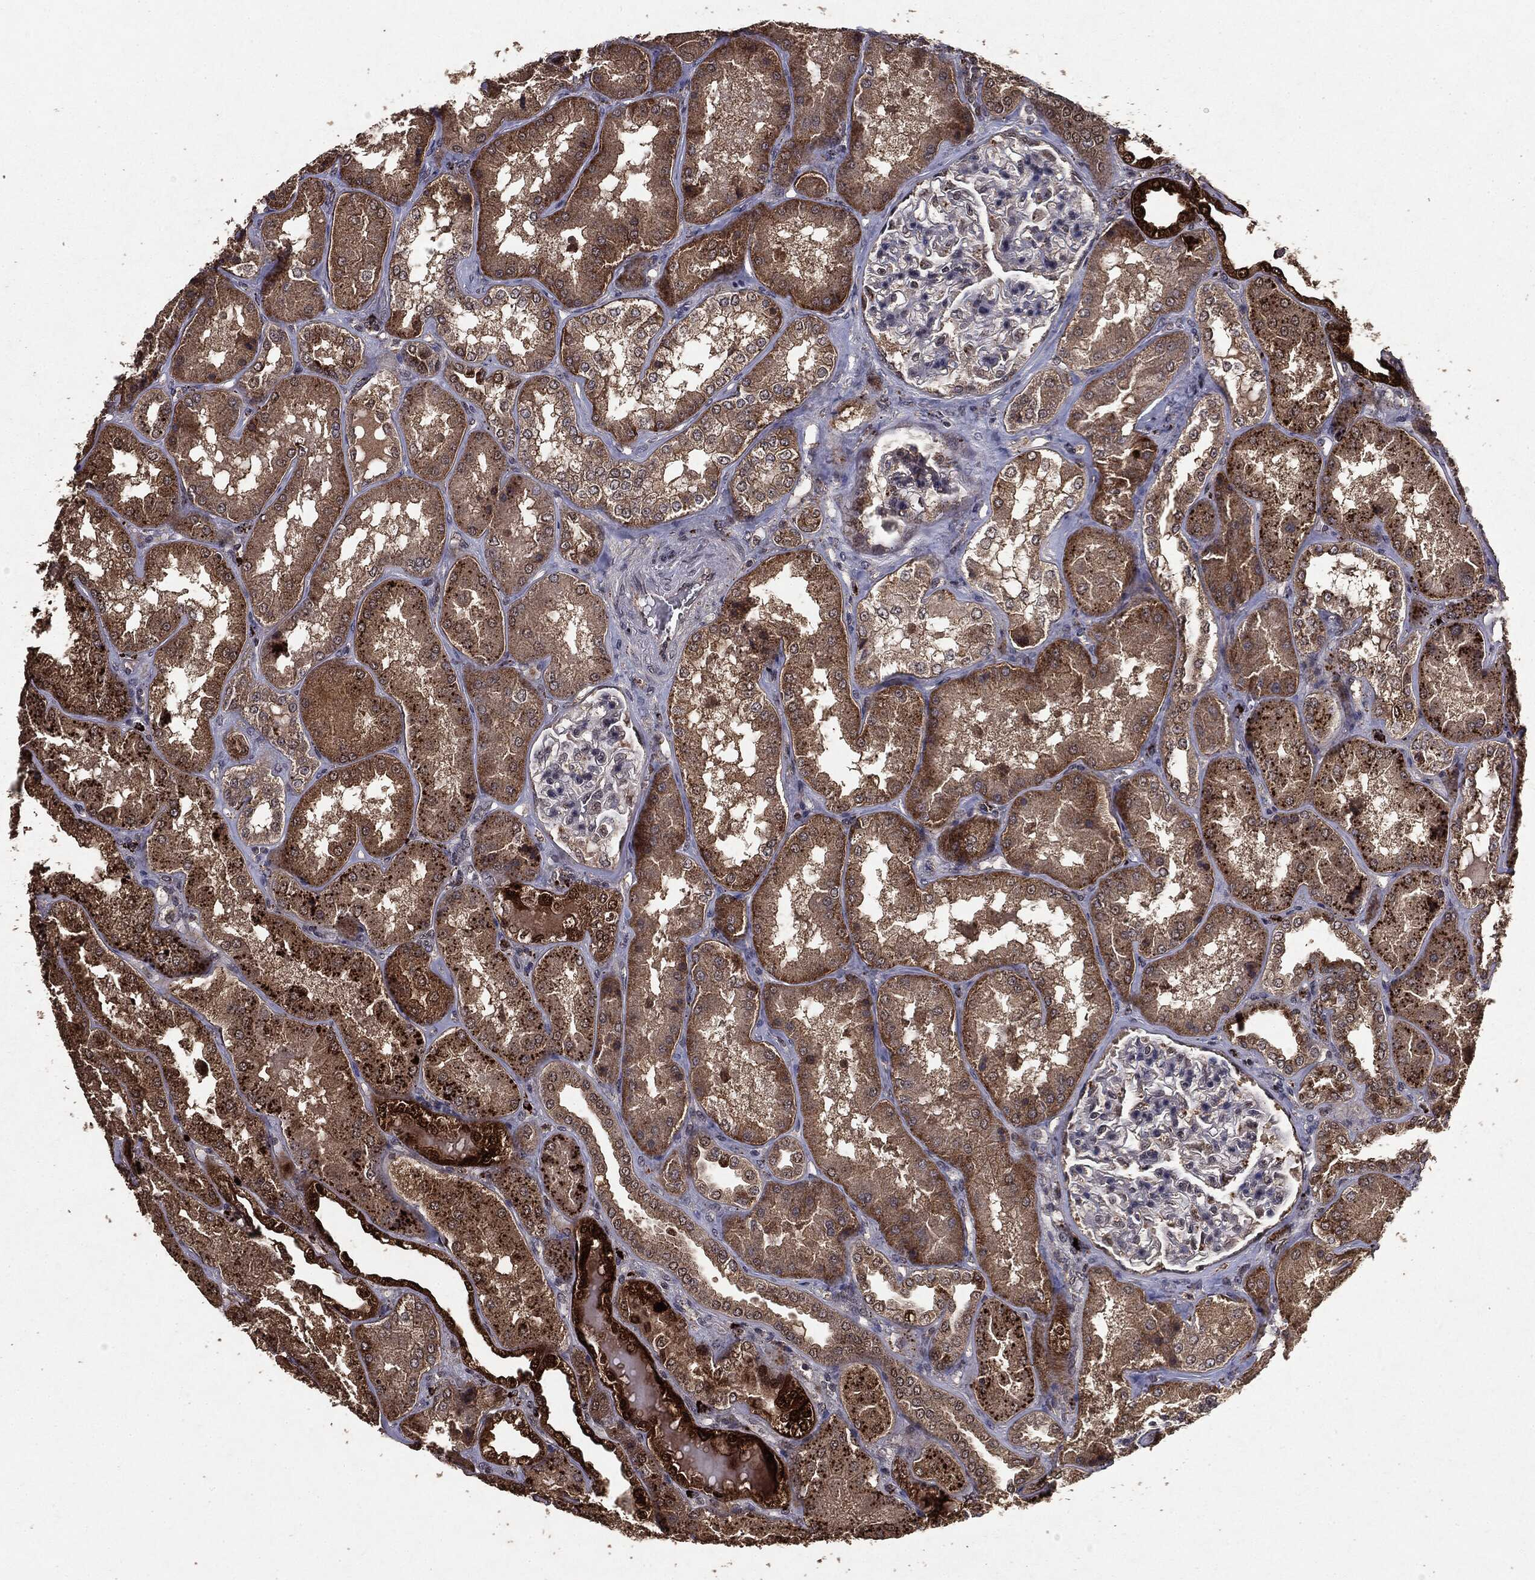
{"staining": {"intensity": "moderate", "quantity": "<25%", "location": "cytoplasmic/membranous"}, "tissue": "kidney", "cell_type": "Cells in glomeruli", "image_type": "normal", "snomed": [{"axis": "morphology", "description": "Normal tissue, NOS"}, {"axis": "topography", "description": "Kidney"}], "caption": "About <25% of cells in glomeruli in unremarkable kidney display moderate cytoplasmic/membranous protein expression as visualized by brown immunohistochemical staining.", "gene": "MTOR", "patient": {"sex": "female", "age": 56}}